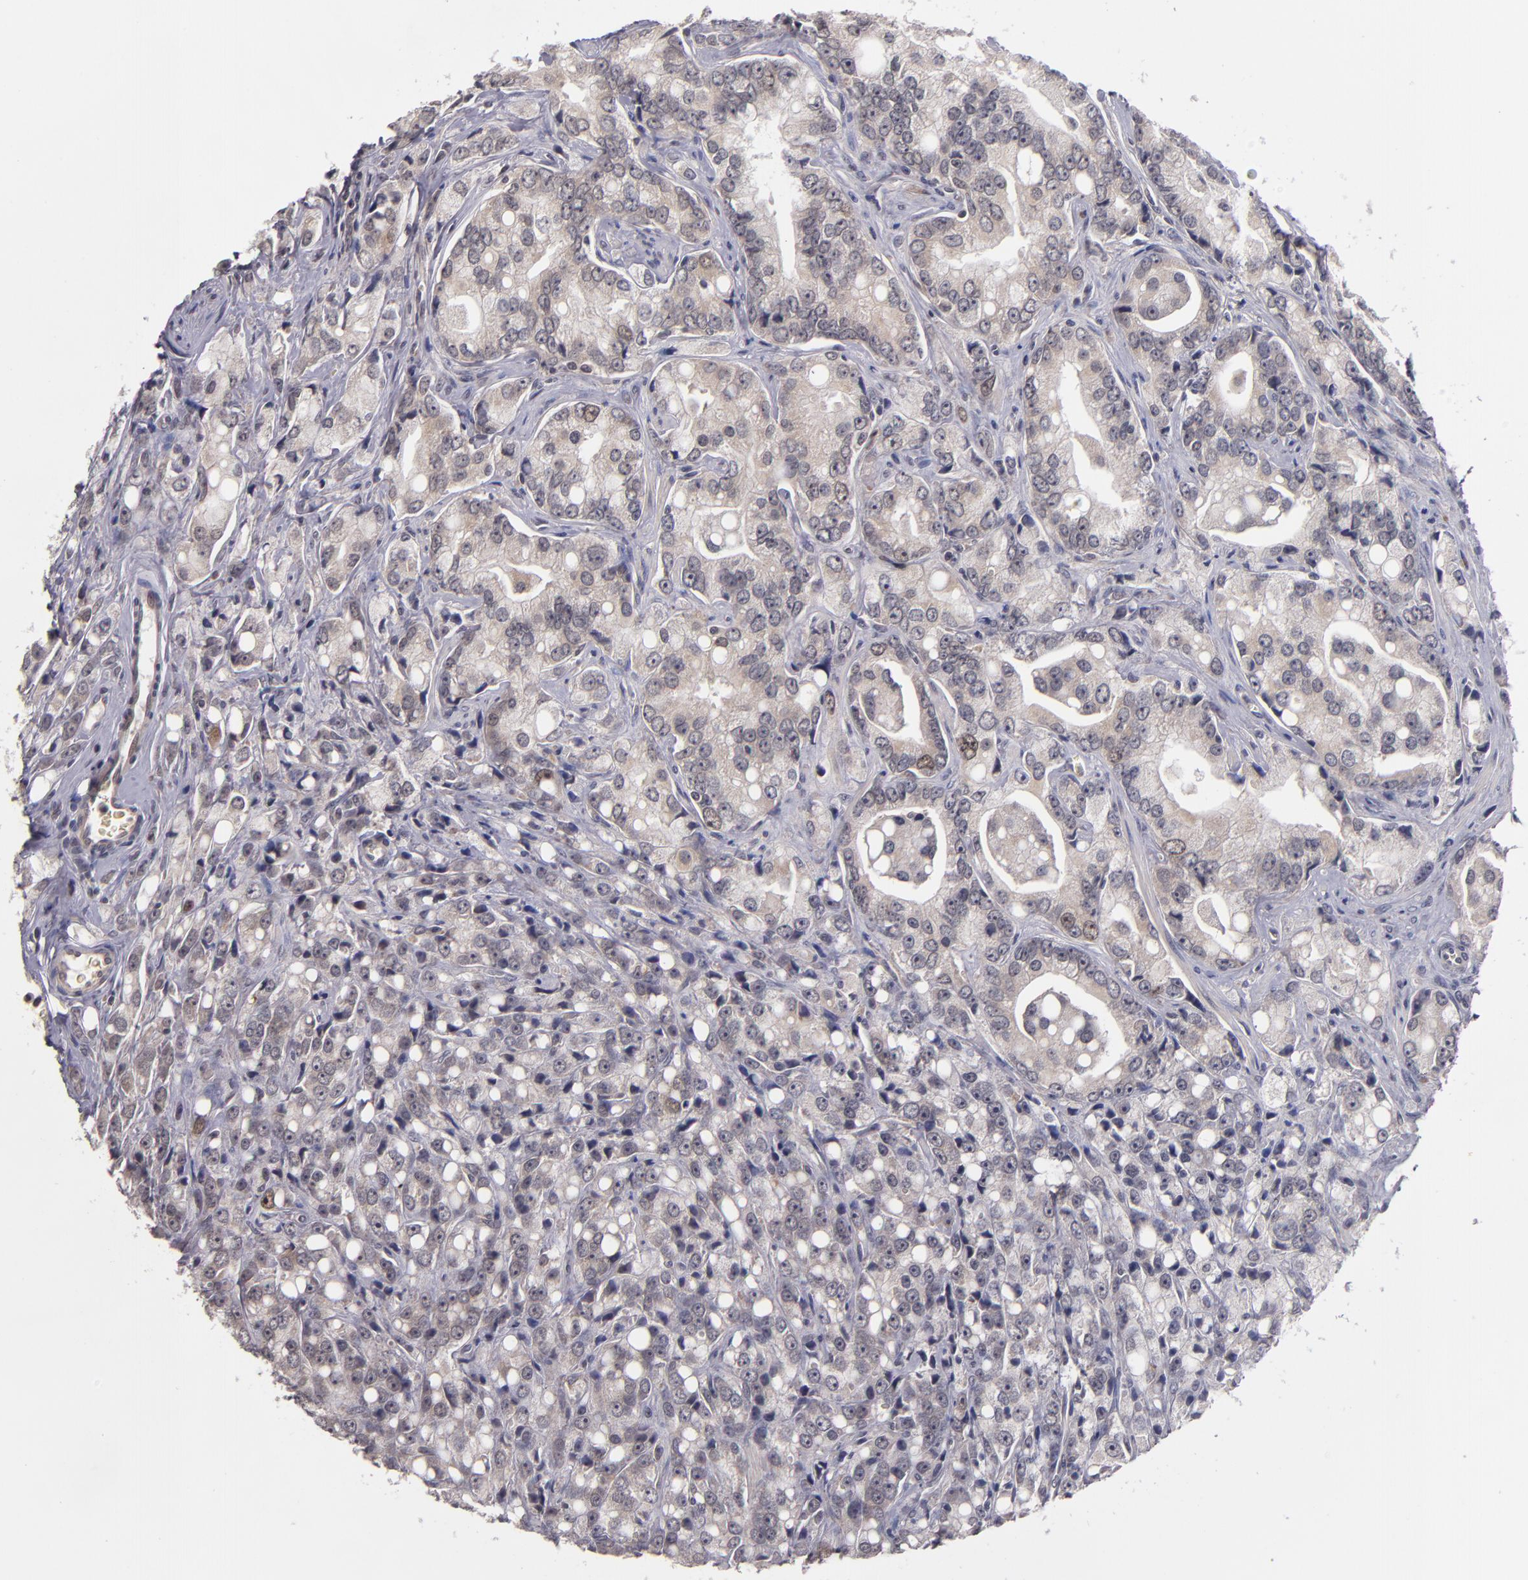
{"staining": {"intensity": "weak", "quantity": "<25%", "location": "cytoplasmic/membranous,nuclear"}, "tissue": "prostate cancer", "cell_type": "Tumor cells", "image_type": "cancer", "snomed": [{"axis": "morphology", "description": "Adenocarcinoma, High grade"}, {"axis": "topography", "description": "Prostate"}], "caption": "Immunohistochemical staining of prostate cancer displays no significant staining in tumor cells.", "gene": "CDC7", "patient": {"sex": "male", "age": 67}}